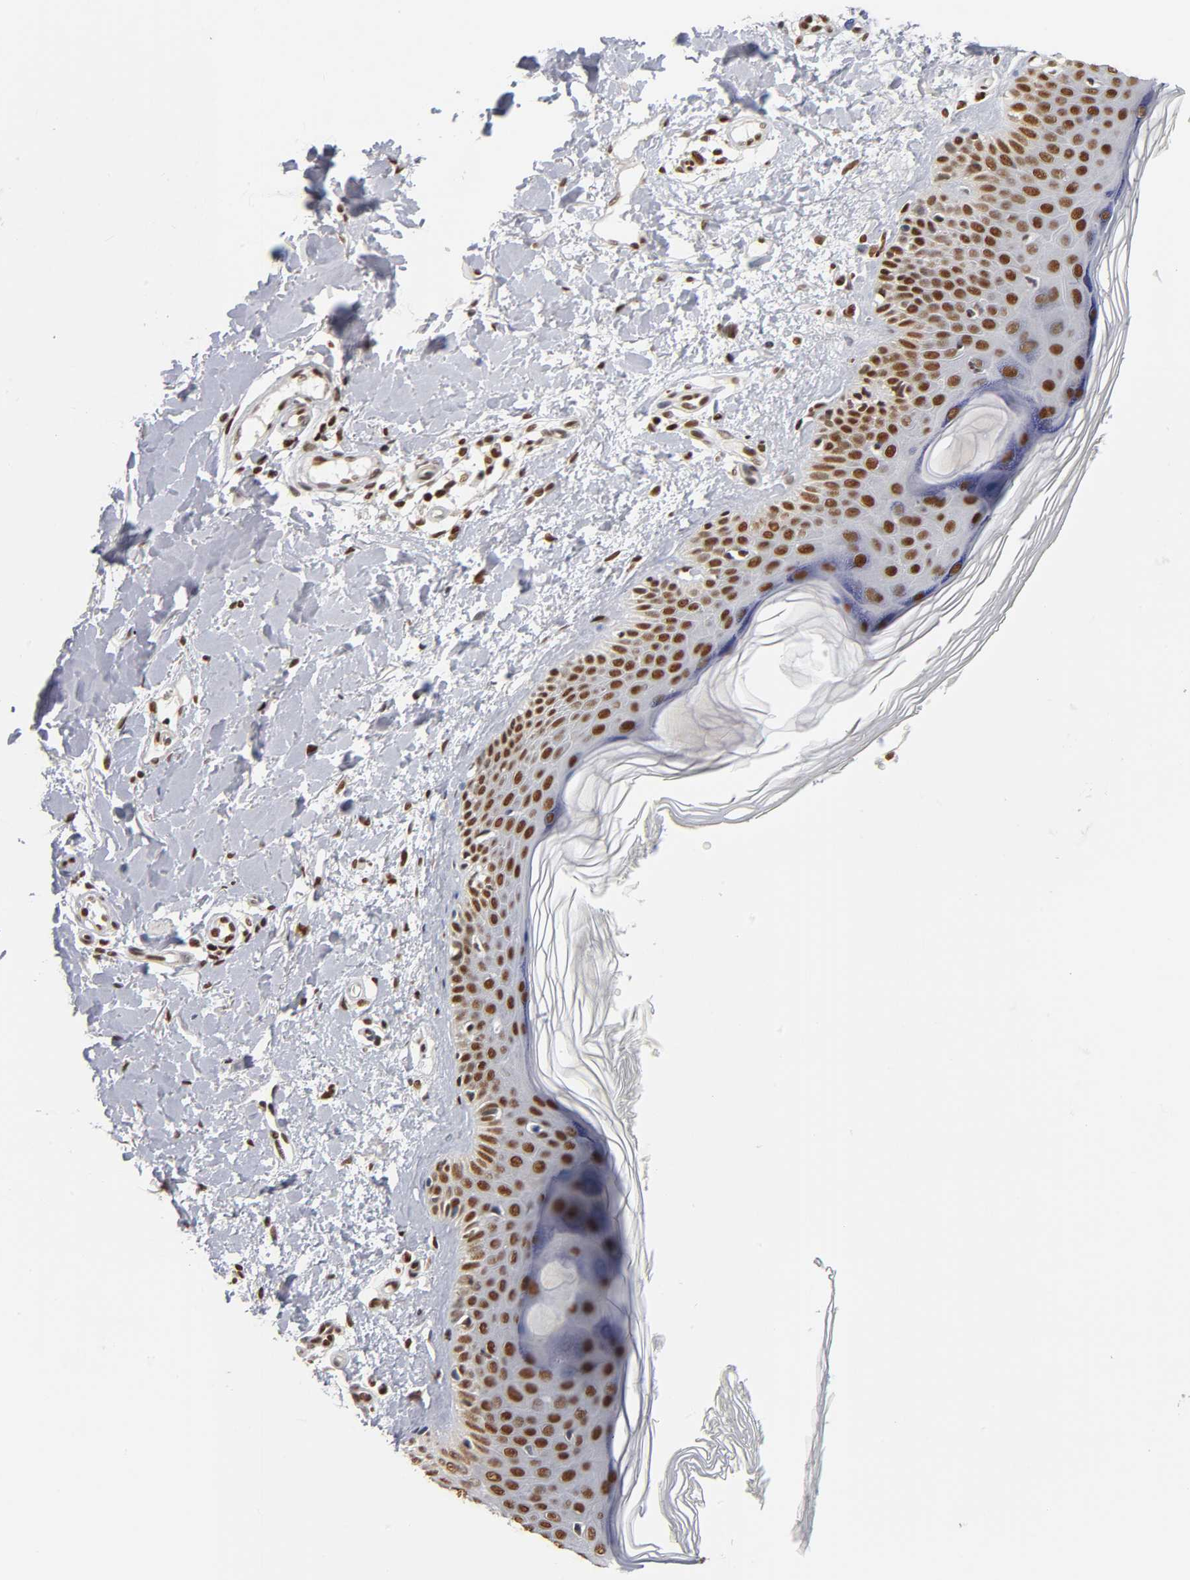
{"staining": {"intensity": "strong", "quantity": "25%-75%", "location": "nuclear"}, "tissue": "skin", "cell_type": "Fibroblasts", "image_type": "normal", "snomed": [{"axis": "morphology", "description": "Normal tissue, NOS"}, {"axis": "topography", "description": "Skin"}], "caption": "This photomicrograph reveals IHC staining of unremarkable skin, with high strong nuclear positivity in about 25%-75% of fibroblasts.", "gene": "ILKAP", "patient": {"sex": "female", "age": 56}}